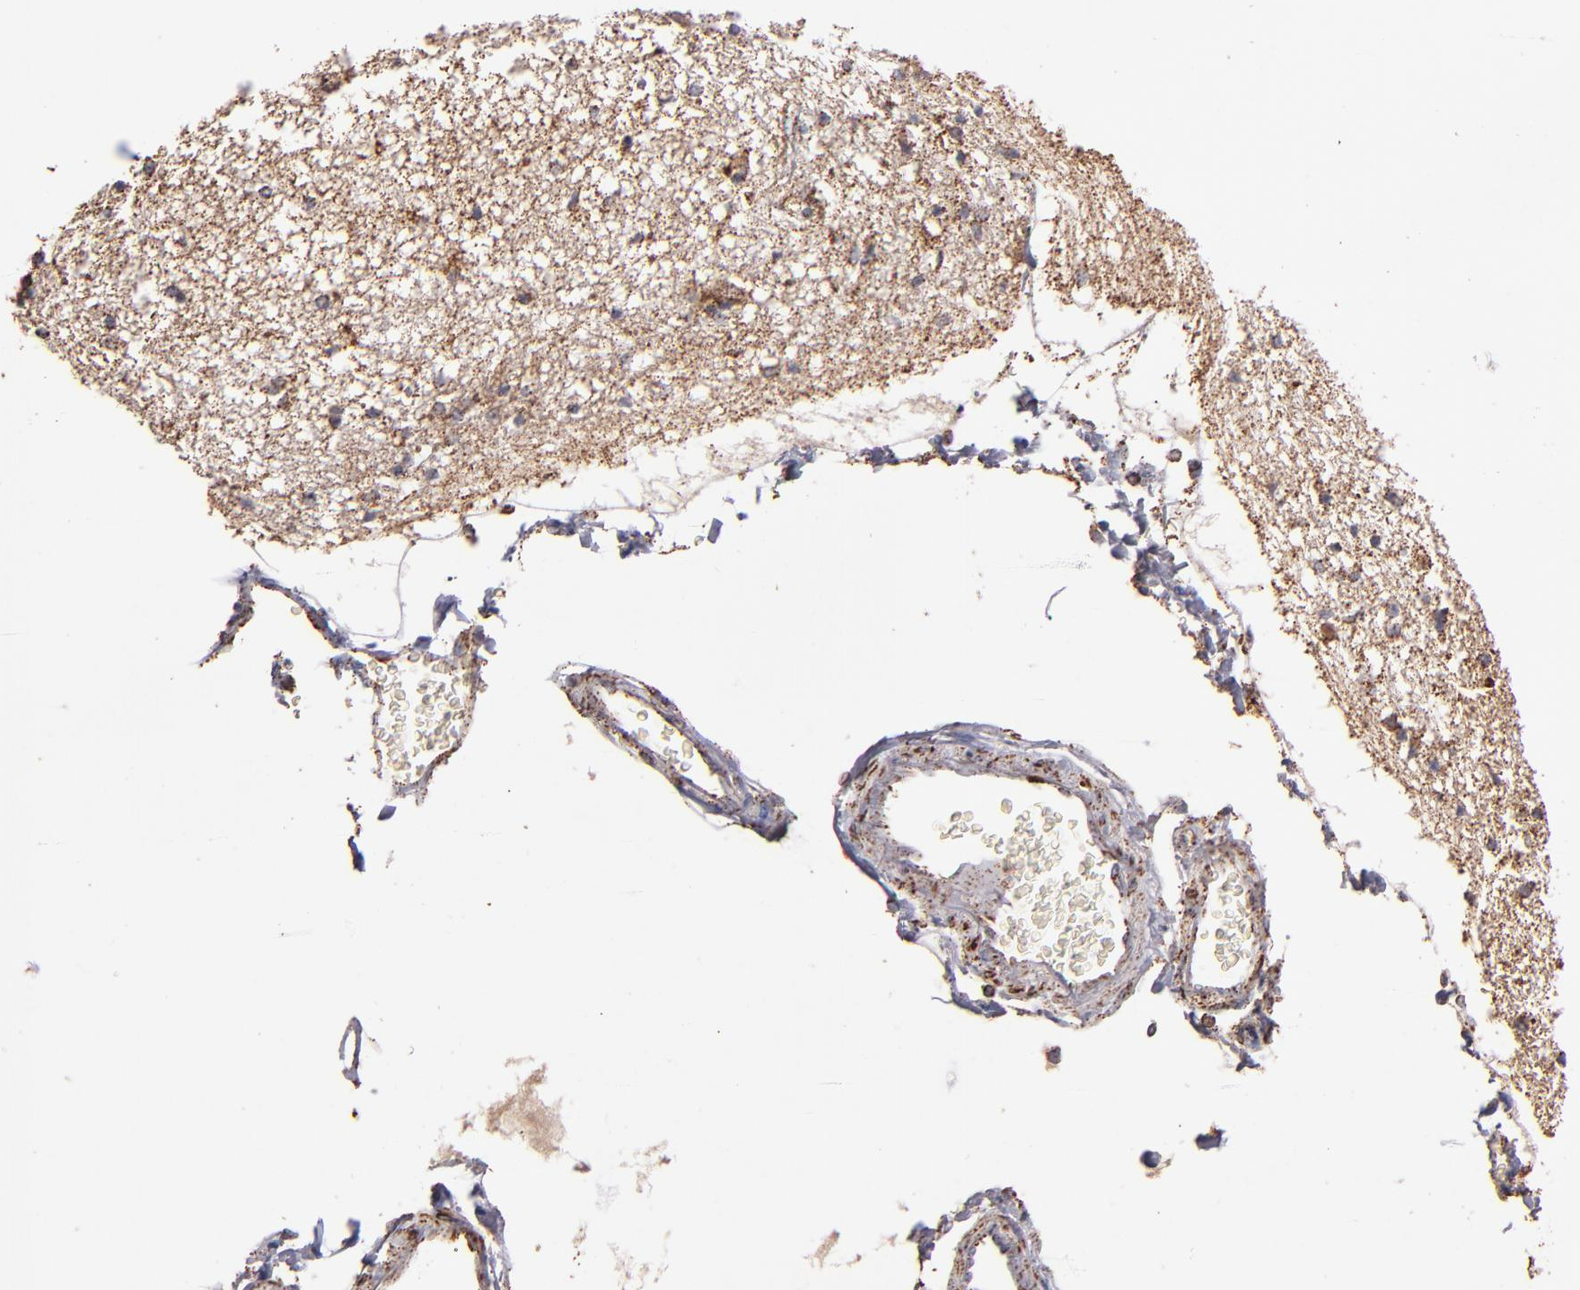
{"staining": {"intensity": "moderate", "quantity": "25%-75%", "location": "cytoplasmic/membranous"}, "tissue": "hippocampus", "cell_type": "Glial cells", "image_type": "normal", "snomed": [{"axis": "morphology", "description": "Normal tissue, NOS"}, {"axis": "topography", "description": "Hippocampus"}], "caption": "The photomicrograph displays a brown stain indicating the presence of a protein in the cytoplasmic/membranous of glial cells in hippocampus. Using DAB (3,3'-diaminobenzidine) (brown) and hematoxylin (blue) stains, captured at high magnification using brightfield microscopy.", "gene": "DLST", "patient": {"sex": "female", "age": 54}}